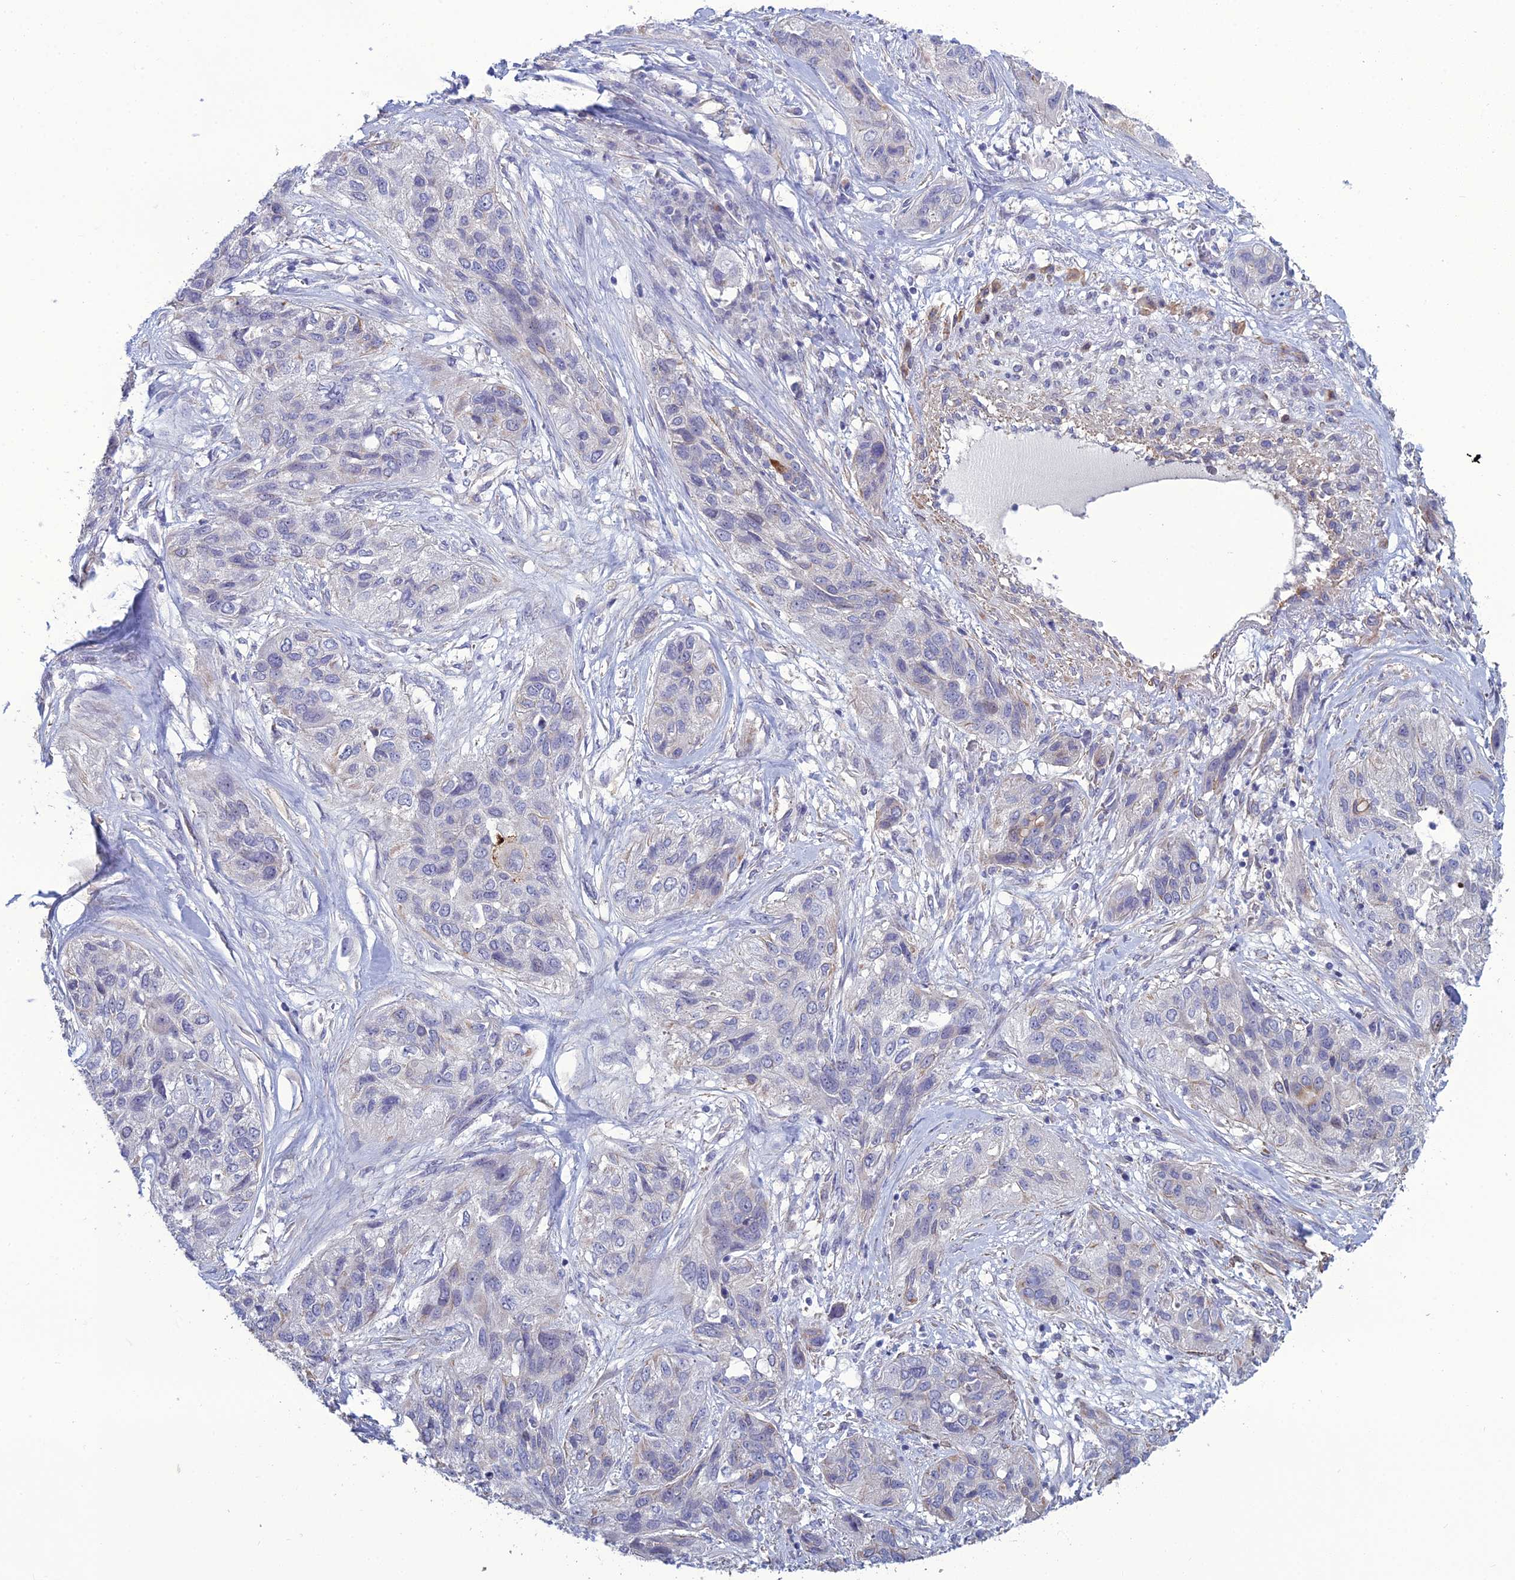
{"staining": {"intensity": "negative", "quantity": "none", "location": "none"}, "tissue": "lung cancer", "cell_type": "Tumor cells", "image_type": "cancer", "snomed": [{"axis": "morphology", "description": "Squamous cell carcinoma, NOS"}, {"axis": "topography", "description": "Lung"}], "caption": "High power microscopy photomicrograph of an IHC photomicrograph of squamous cell carcinoma (lung), revealing no significant expression in tumor cells.", "gene": "LZTS2", "patient": {"sex": "female", "age": 70}}